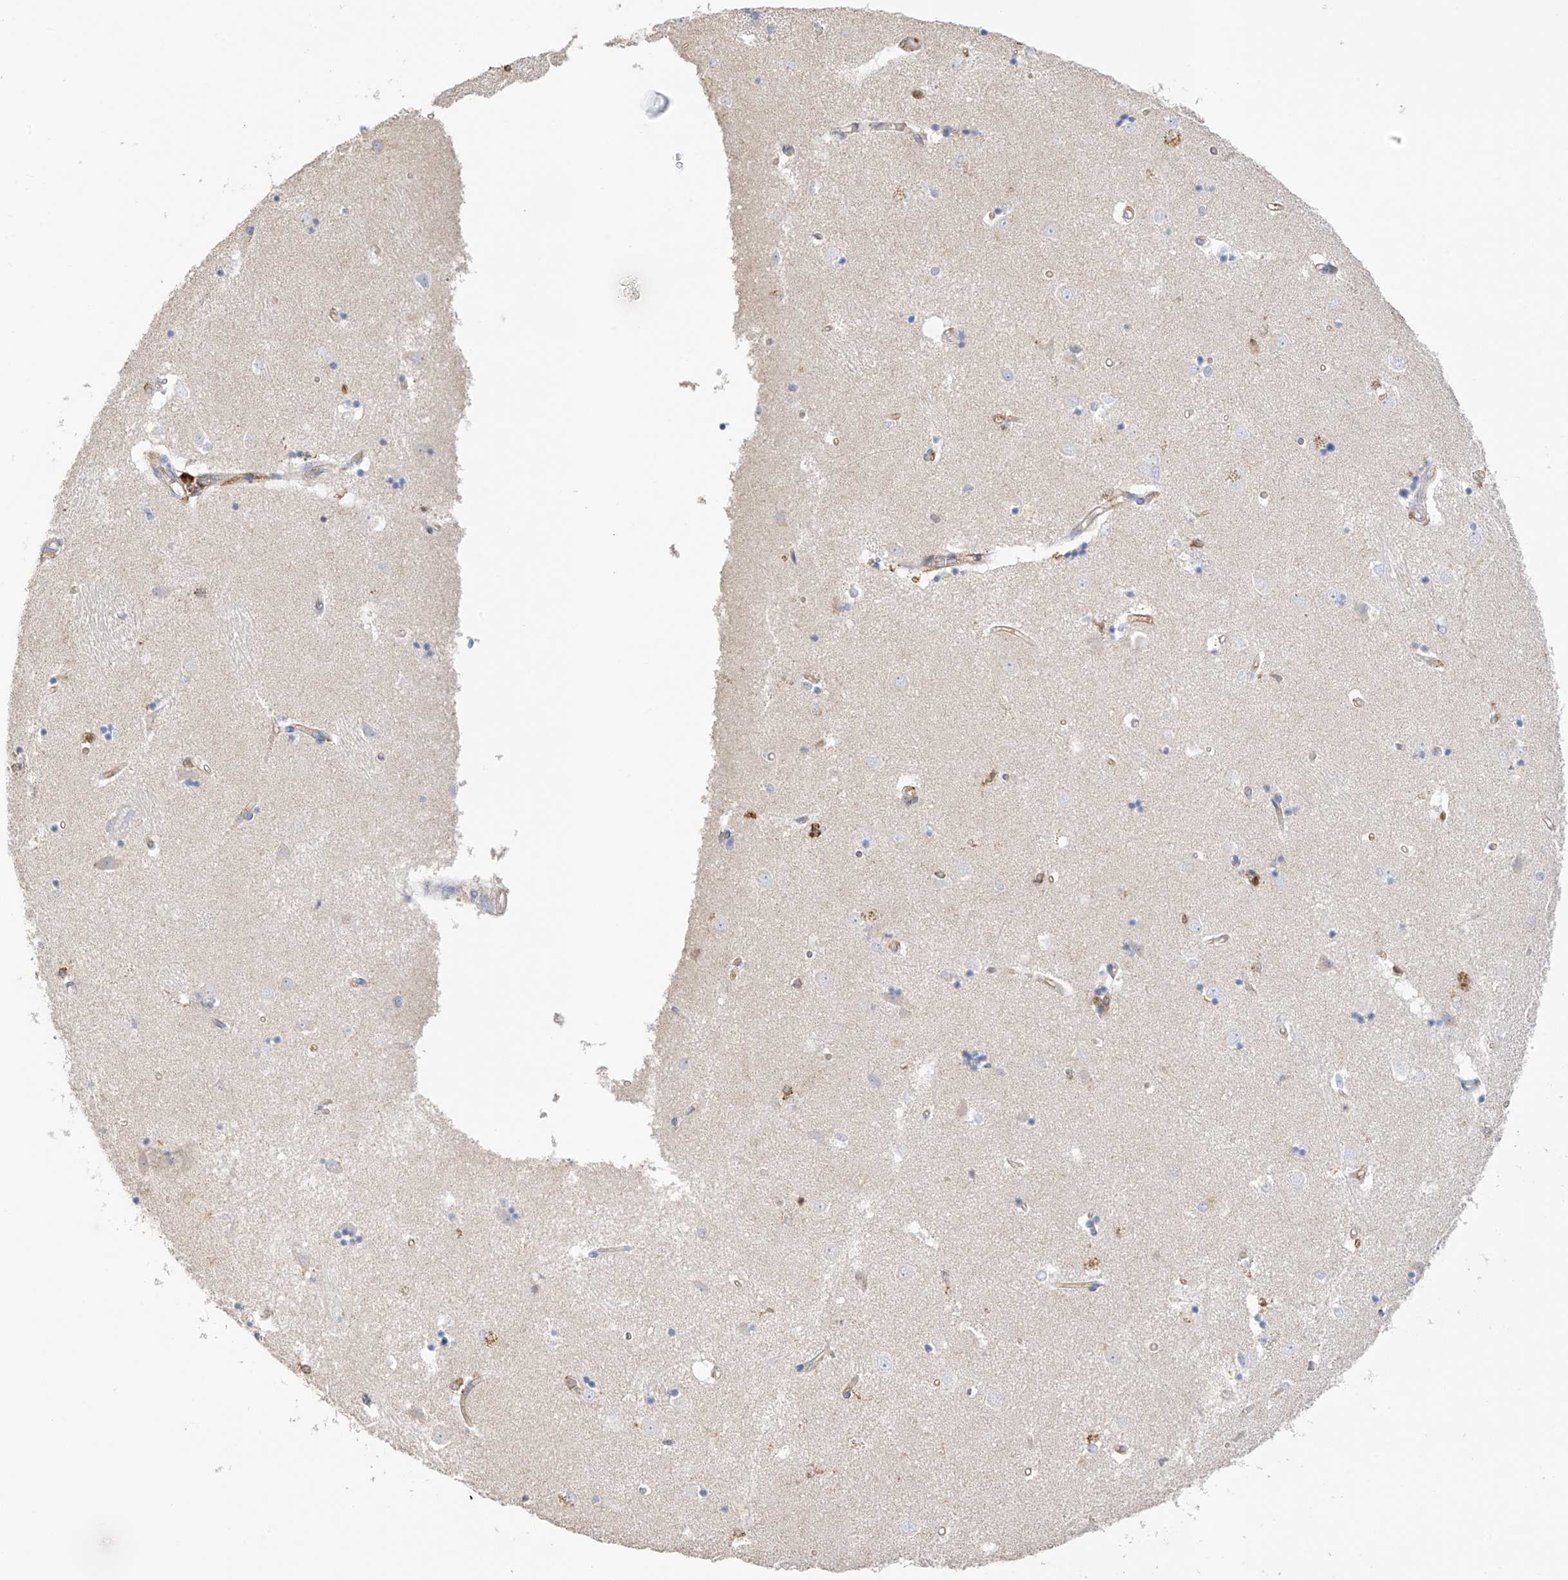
{"staining": {"intensity": "moderate", "quantity": "<25%", "location": "cytoplasmic/membranous"}, "tissue": "caudate", "cell_type": "Glial cells", "image_type": "normal", "snomed": [{"axis": "morphology", "description": "Normal tissue, NOS"}, {"axis": "topography", "description": "Lateral ventricle wall"}], "caption": "A brown stain shows moderate cytoplasmic/membranous positivity of a protein in glial cells of benign human caudate.", "gene": "ARHGAP25", "patient": {"sex": "male", "age": 45}}